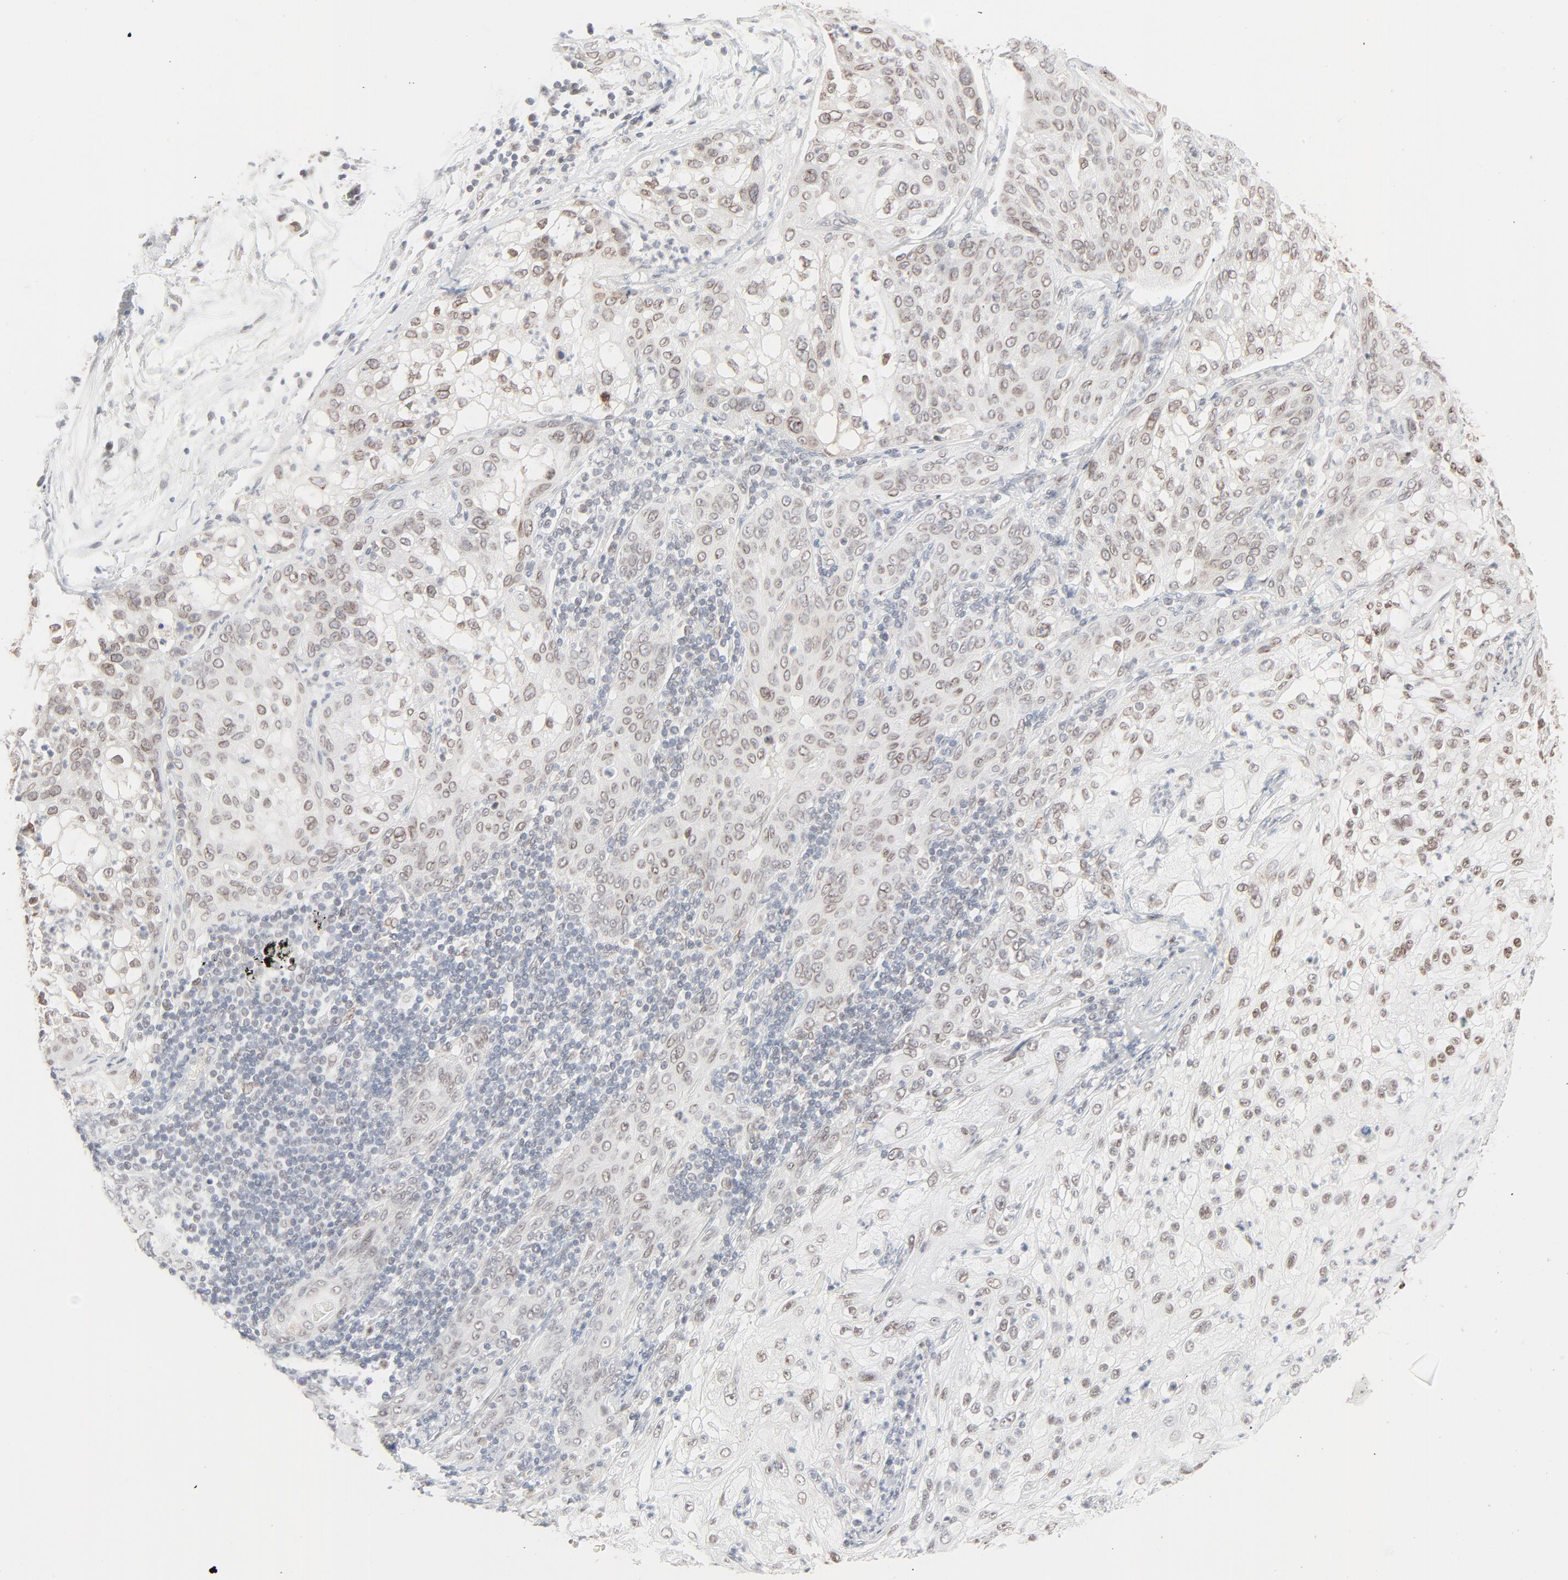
{"staining": {"intensity": "weak", "quantity": "25%-75%", "location": "cytoplasmic/membranous,nuclear"}, "tissue": "lung cancer", "cell_type": "Tumor cells", "image_type": "cancer", "snomed": [{"axis": "morphology", "description": "Inflammation, NOS"}, {"axis": "morphology", "description": "Squamous cell carcinoma, NOS"}, {"axis": "topography", "description": "Lymph node"}, {"axis": "topography", "description": "Soft tissue"}, {"axis": "topography", "description": "Lung"}], "caption": "Immunohistochemistry (IHC) photomicrograph of neoplastic tissue: human lung squamous cell carcinoma stained using immunohistochemistry (IHC) shows low levels of weak protein expression localized specifically in the cytoplasmic/membranous and nuclear of tumor cells, appearing as a cytoplasmic/membranous and nuclear brown color.", "gene": "MAD1L1", "patient": {"sex": "male", "age": 66}}